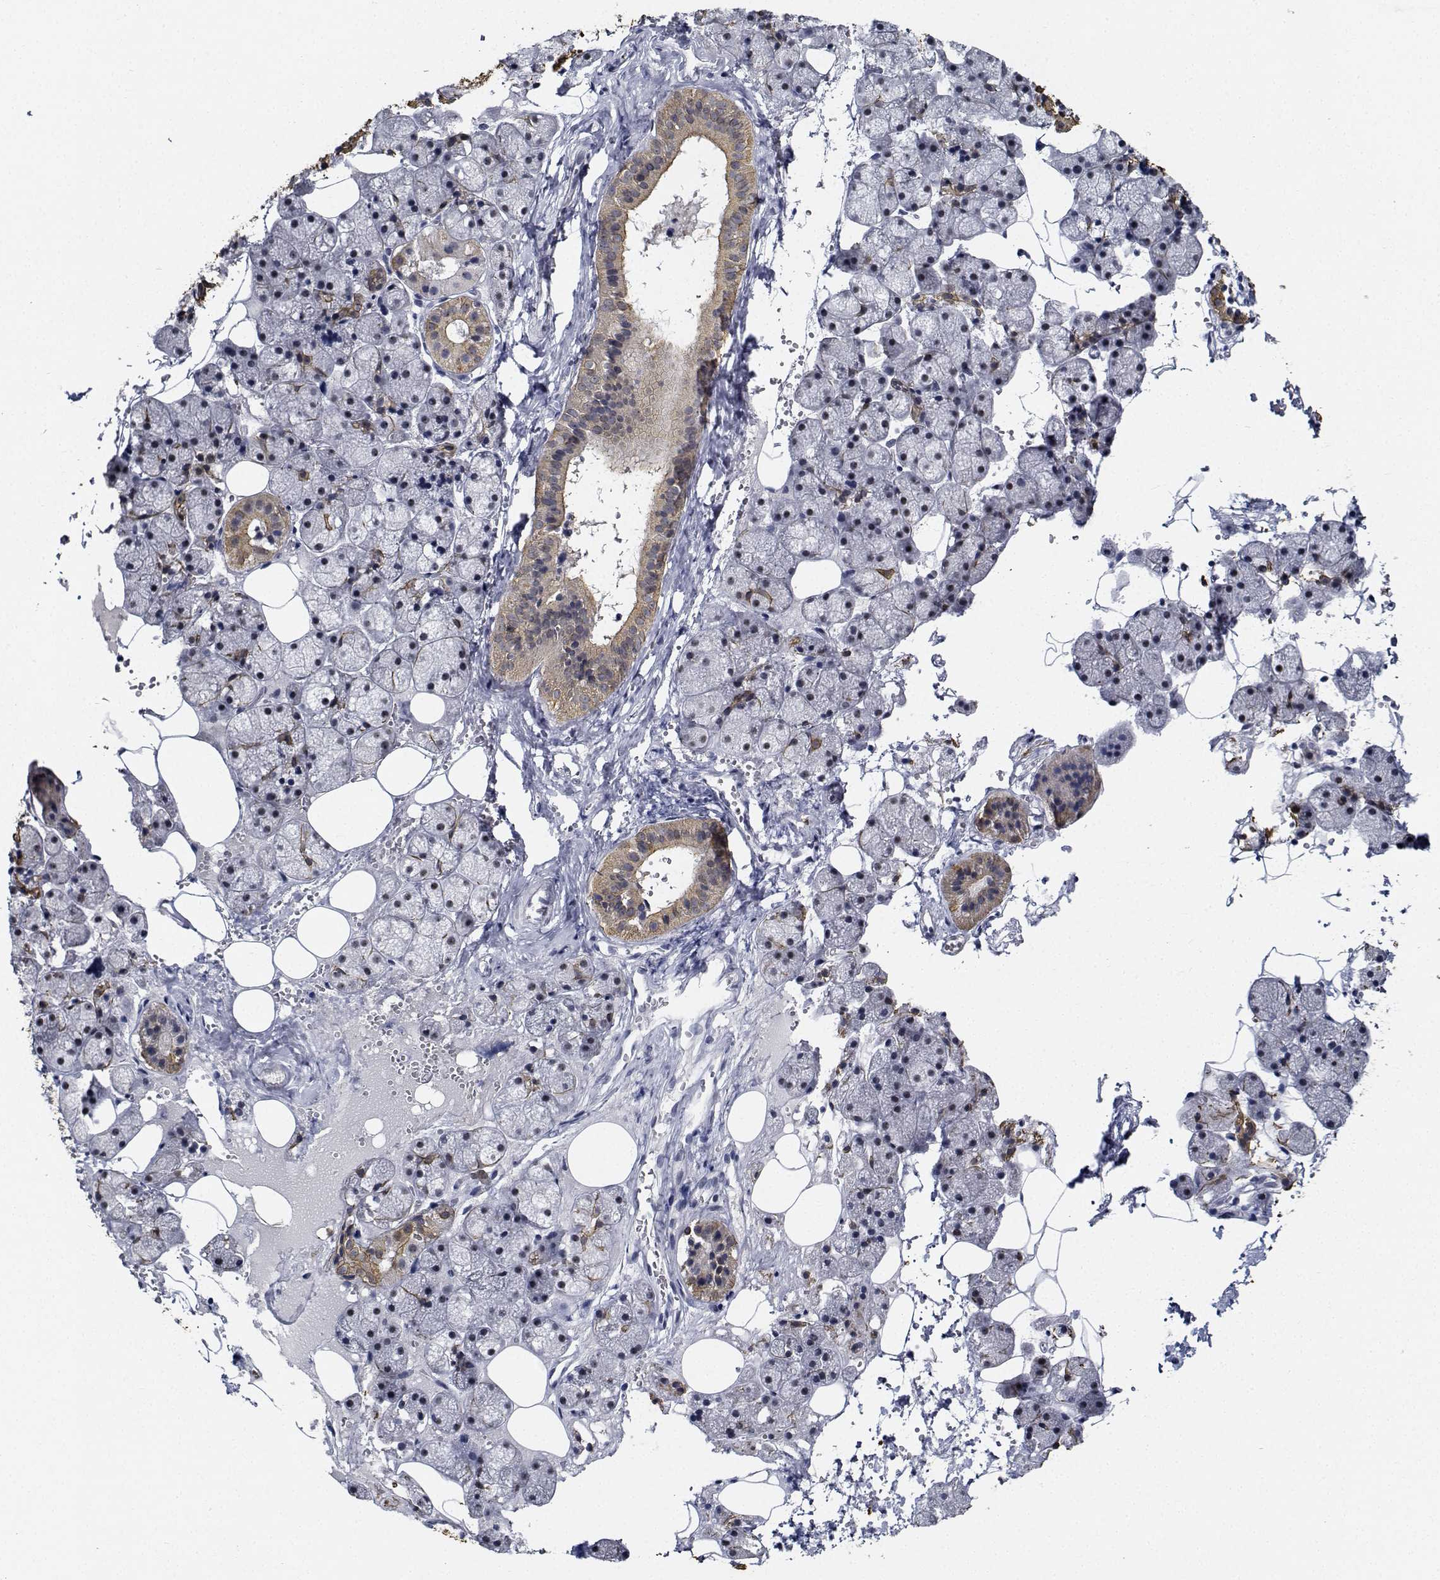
{"staining": {"intensity": "weak", "quantity": "25%-75%", "location": "cytoplasmic/membranous,nuclear"}, "tissue": "salivary gland", "cell_type": "Glandular cells", "image_type": "normal", "snomed": [{"axis": "morphology", "description": "Normal tissue, NOS"}, {"axis": "topography", "description": "Salivary gland"}], "caption": "The image reveals immunohistochemical staining of normal salivary gland. There is weak cytoplasmic/membranous,nuclear positivity is seen in approximately 25%-75% of glandular cells.", "gene": "NVL", "patient": {"sex": "male", "age": 38}}